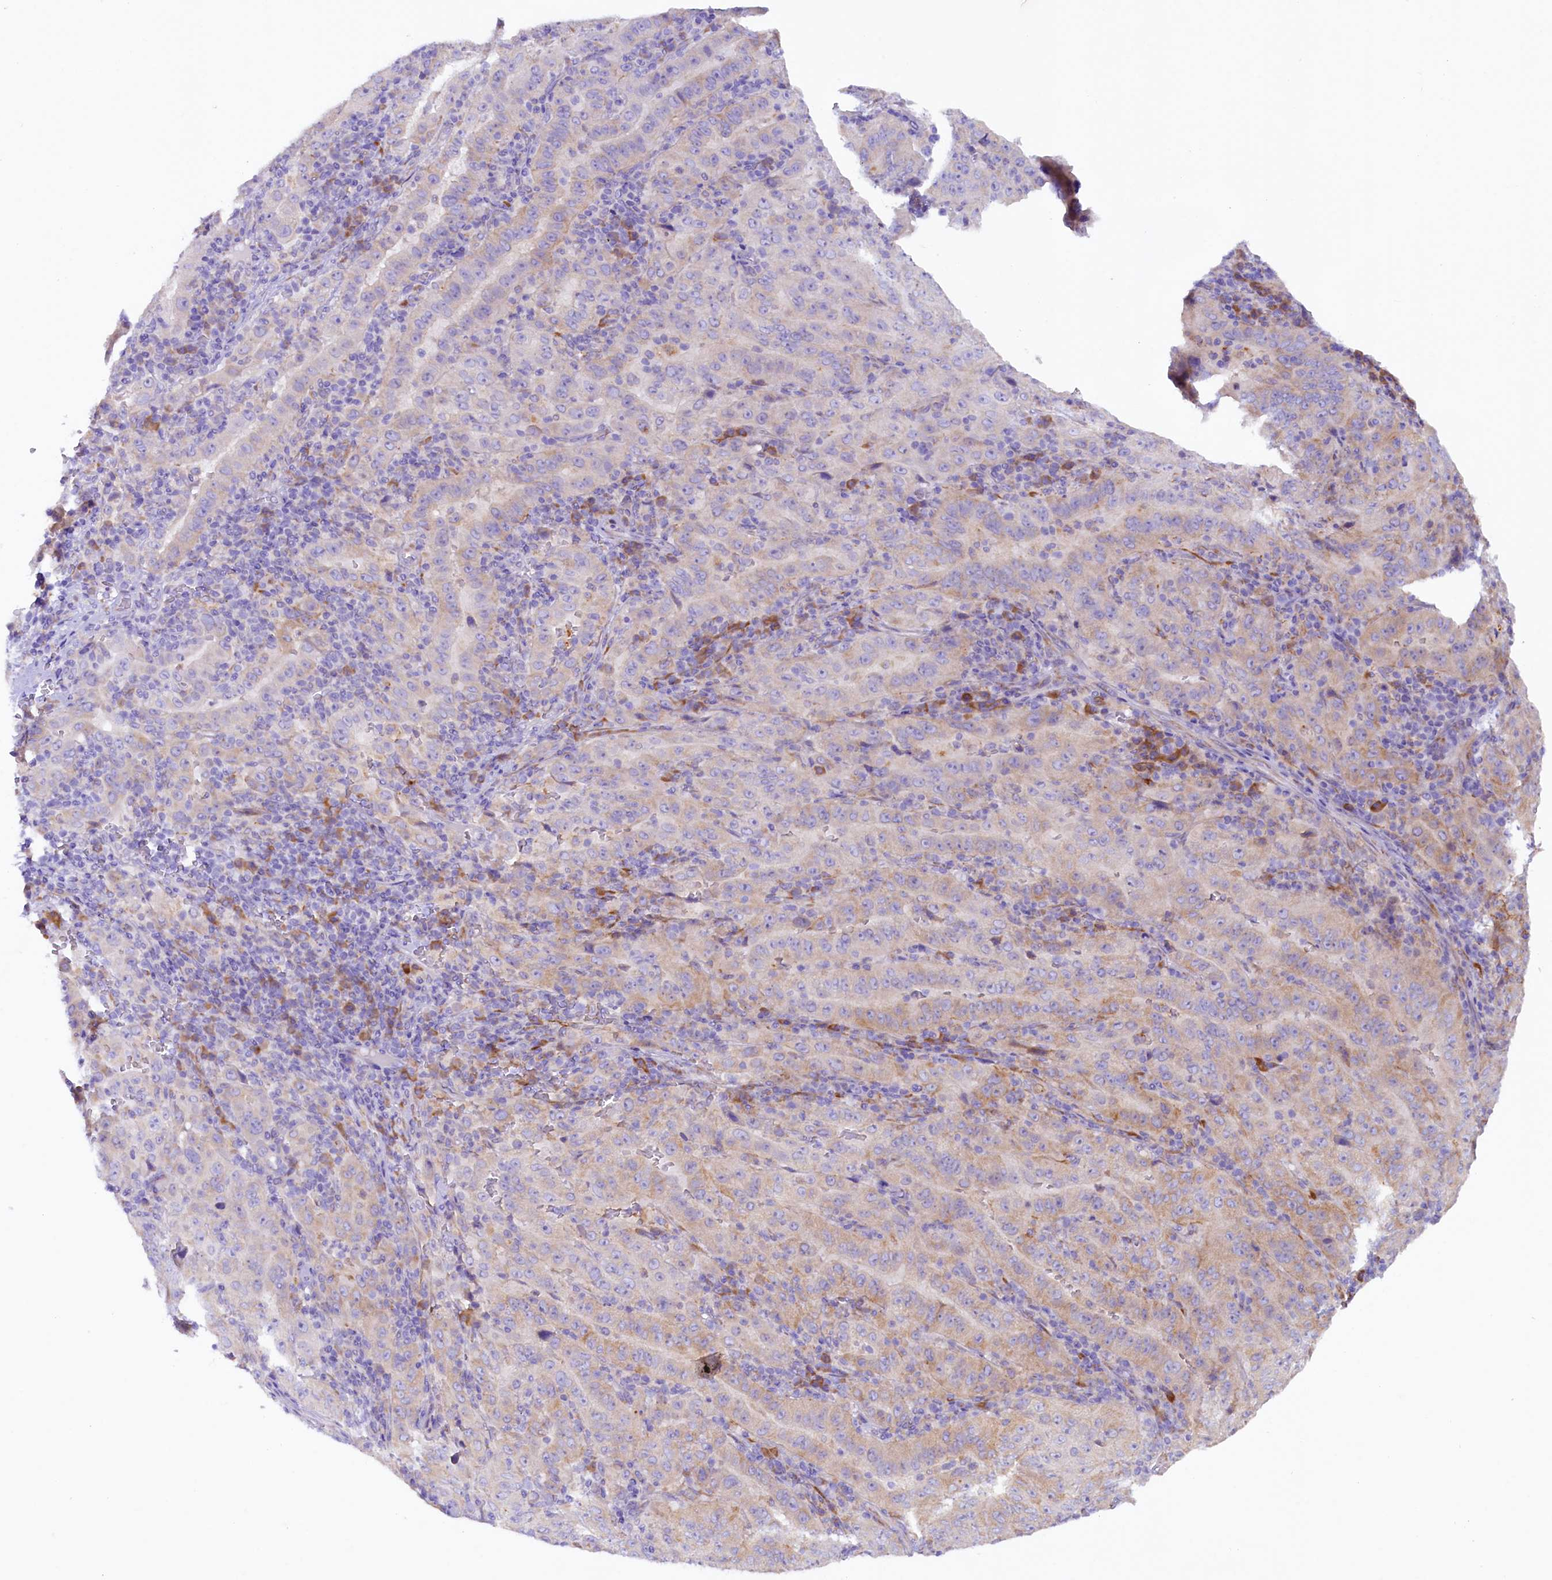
{"staining": {"intensity": "weak", "quantity": "25%-75%", "location": "cytoplasmic/membranous"}, "tissue": "pancreatic cancer", "cell_type": "Tumor cells", "image_type": "cancer", "snomed": [{"axis": "morphology", "description": "Adenocarcinoma, NOS"}, {"axis": "topography", "description": "Pancreas"}], "caption": "Adenocarcinoma (pancreatic) stained with a brown dye demonstrates weak cytoplasmic/membranous positive positivity in approximately 25%-75% of tumor cells.", "gene": "SSC5D", "patient": {"sex": "male", "age": 63}}